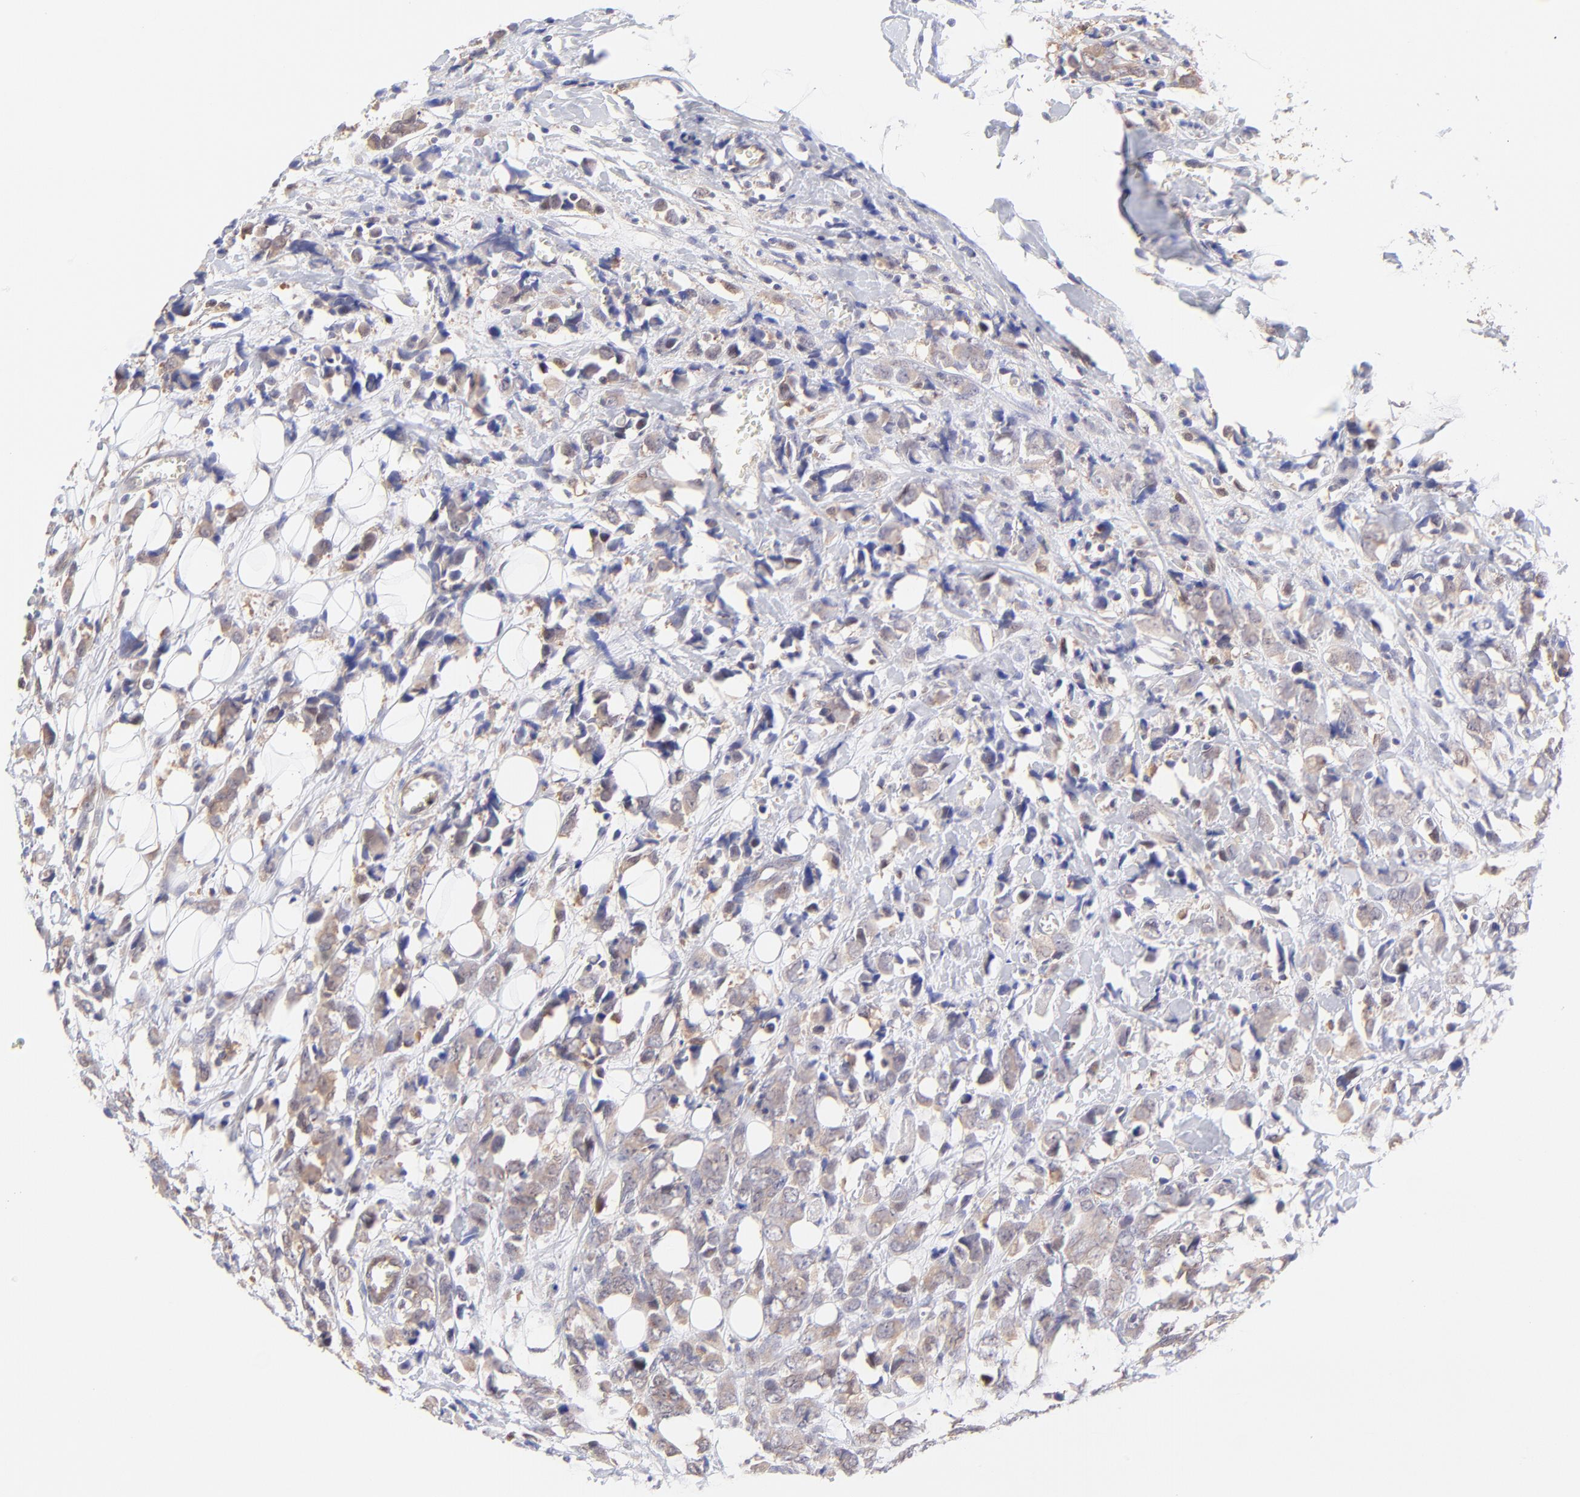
{"staining": {"intensity": "weak", "quantity": "25%-75%", "location": "cytoplasmic/membranous"}, "tissue": "breast cancer", "cell_type": "Tumor cells", "image_type": "cancer", "snomed": [{"axis": "morphology", "description": "Lobular carcinoma"}, {"axis": "topography", "description": "Breast"}], "caption": "Protein expression analysis of breast cancer (lobular carcinoma) displays weak cytoplasmic/membranous staining in approximately 25%-75% of tumor cells. (DAB (3,3'-diaminobenzidine) IHC with brightfield microscopy, high magnification).", "gene": "HYAL1", "patient": {"sex": "female", "age": 57}}